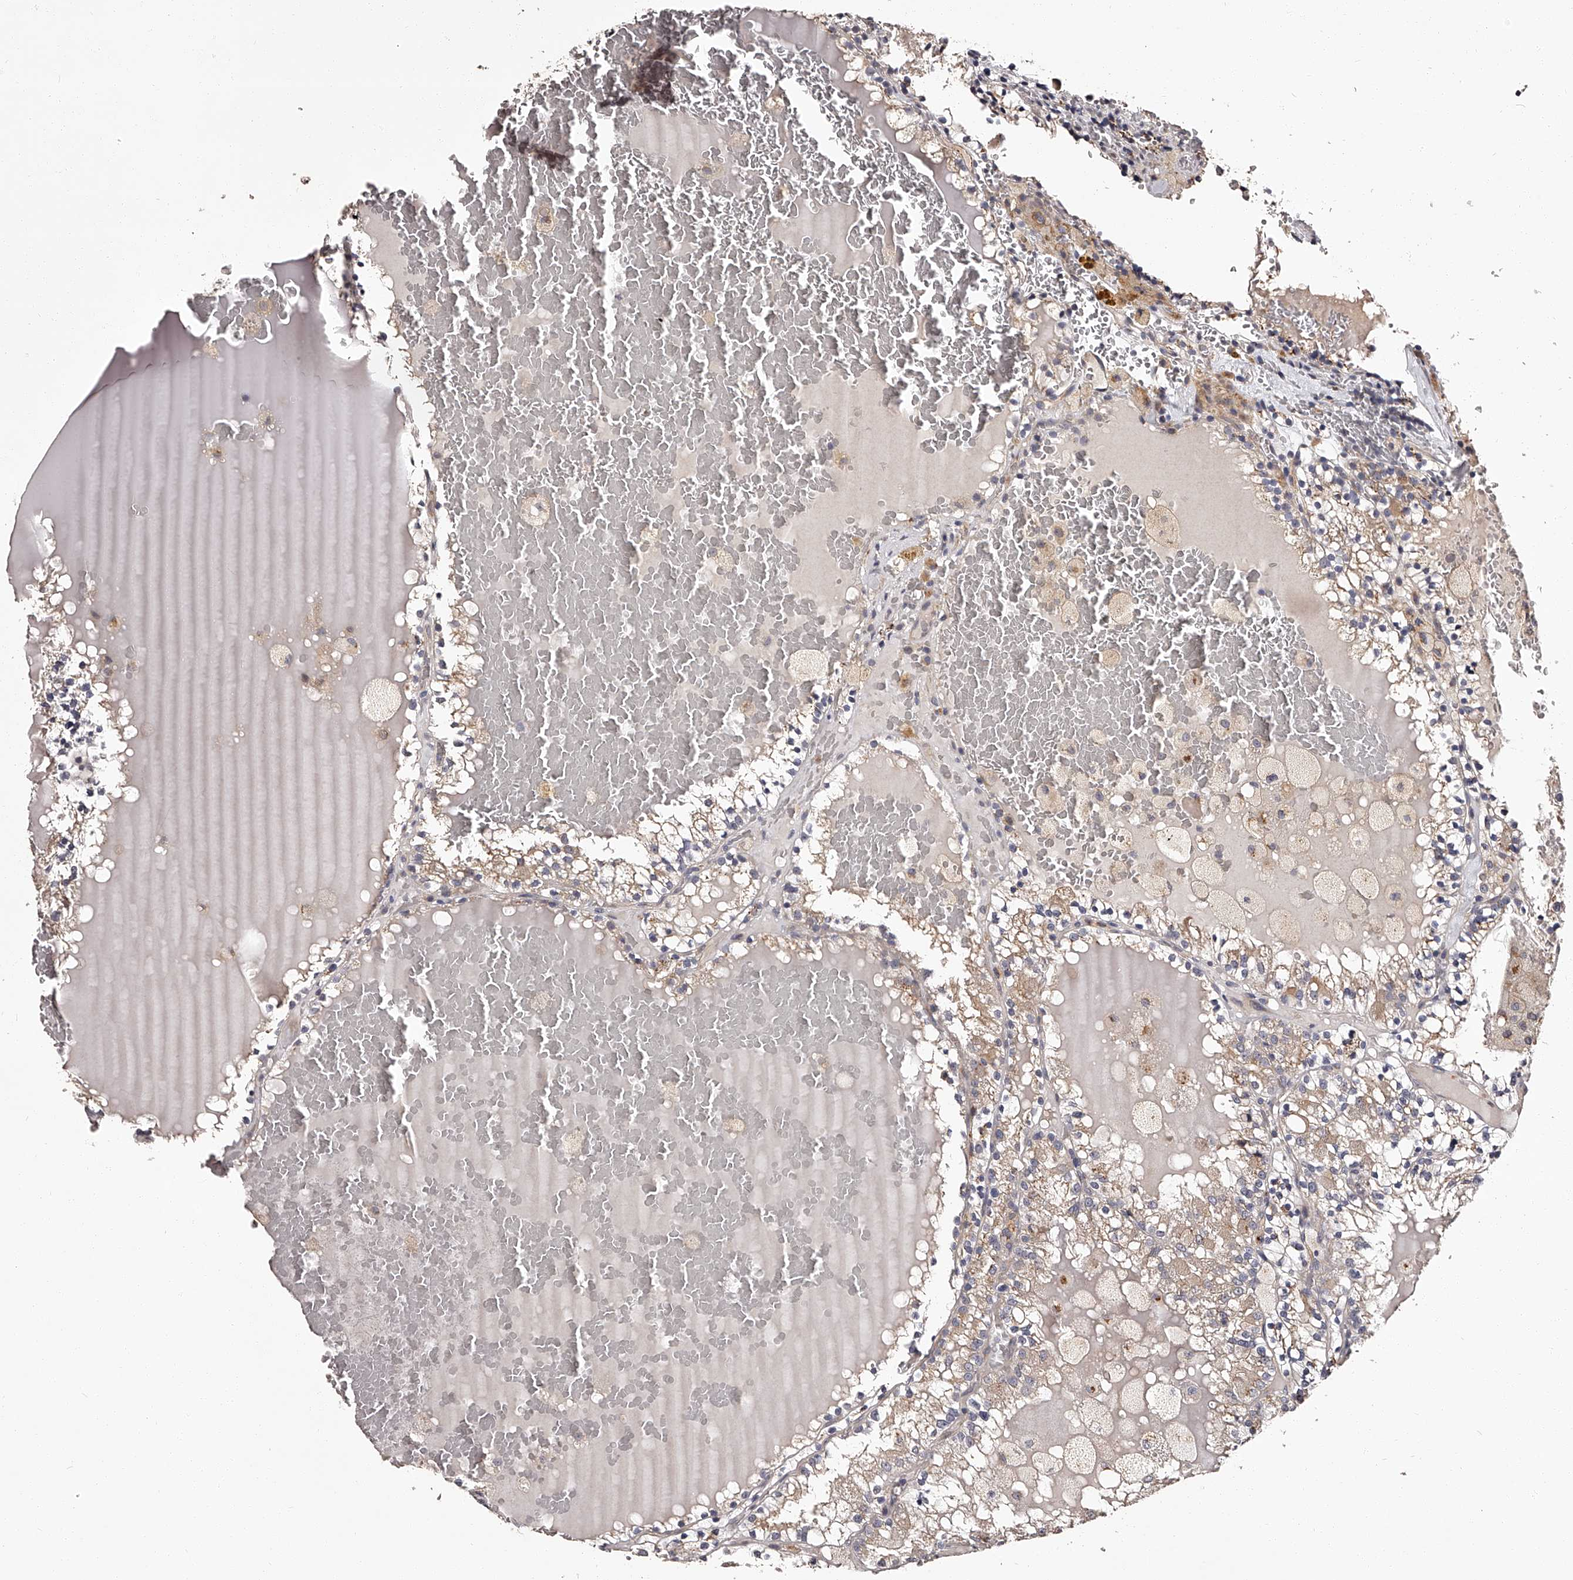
{"staining": {"intensity": "weak", "quantity": "25%-75%", "location": "cytoplasmic/membranous"}, "tissue": "renal cancer", "cell_type": "Tumor cells", "image_type": "cancer", "snomed": [{"axis": "morphology", "description": "Adenocarcinoma, NOS"}, {"axis": "topography", "description": "Kidney"}], "caption": "High-magnification brightfield microscopy of renal cancer stained with DAB (brown) and counterstained with hematoxylin (blue). tumor cells exhibit weak cytoplasmic/membranous positivity is seen in approximately25%-75% of cells. Nuclei are stained in blue.", "gene": "RSC1A1", "patient": {"sex": "female", "age": 56}}